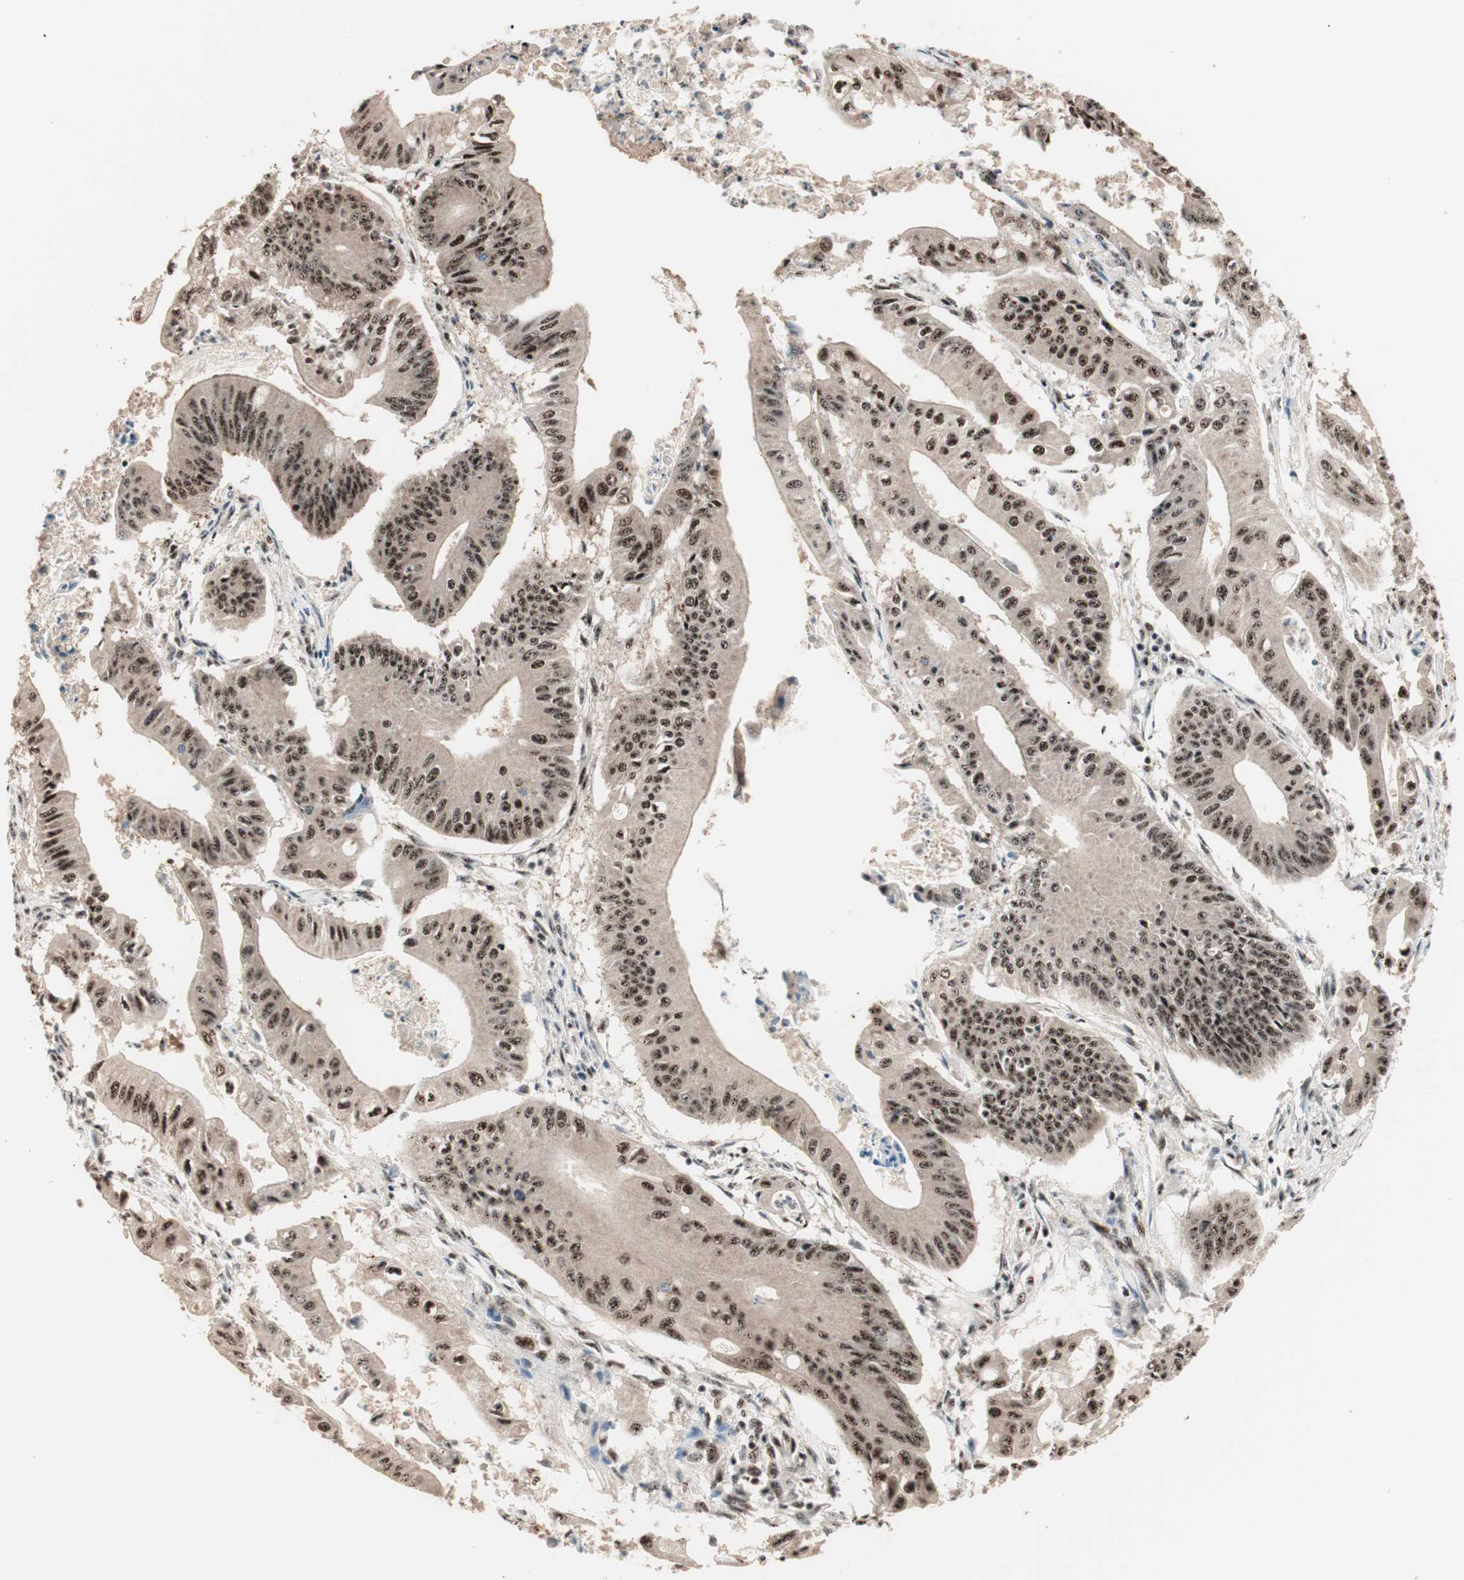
{"staining": {"intensity": "strong", "quantity": ">75%", "location": "cytoplasmic/membranous,nuclear"}, "tissue": "pancreatic cancer", "cell_type": "Tumor cells", "image_type": "cancer", "snomed": [{"axis": "morphology", "description": "Normal tissue, NOS"}, {"axis": "topography", "description": "Lymph node"}], "caption": "Human pancreatic cancer stained with a protein marker demonstrates strong staining in tumor cells.", "gene": "NR5A2", "patient": {"sex": "male", "age": 62}}